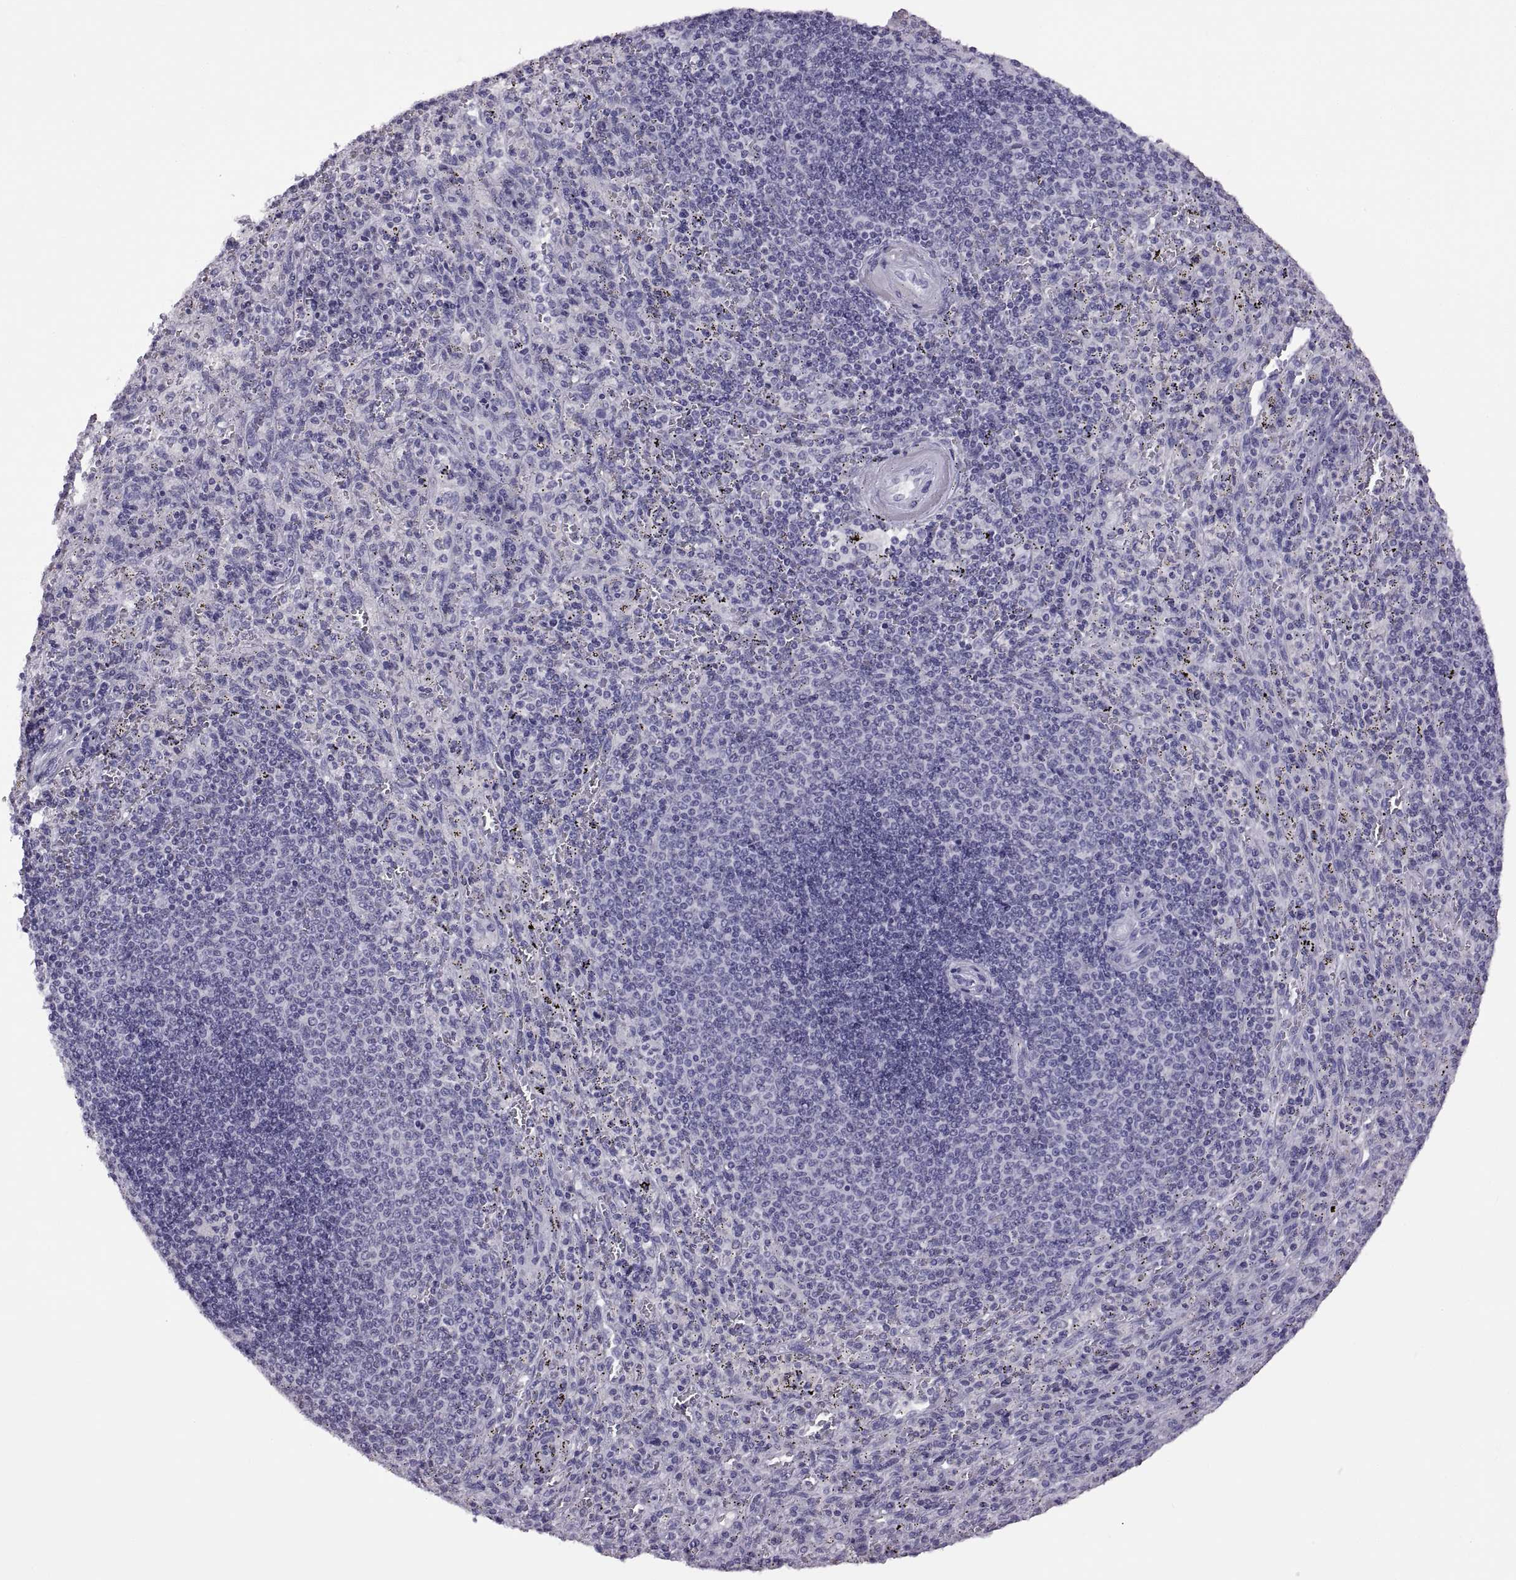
{"staining": {"intensity": "negative", "quantity": "none", "location": "none"}, "tissue": "spleen", "cell_type": "Cells in red pulp", "image_type": "normal", "snomed": [{"axis": "morphology", "description": "Normal tissue, NOS"}, {"axis": "topography", "description": "Spleen"}], "caption": "Photomicrograph shows no significant protein expression in cells in red pulp of benign spleen.", "gene": "RDM1", "patient": {"sex": "male", "age": 57}}